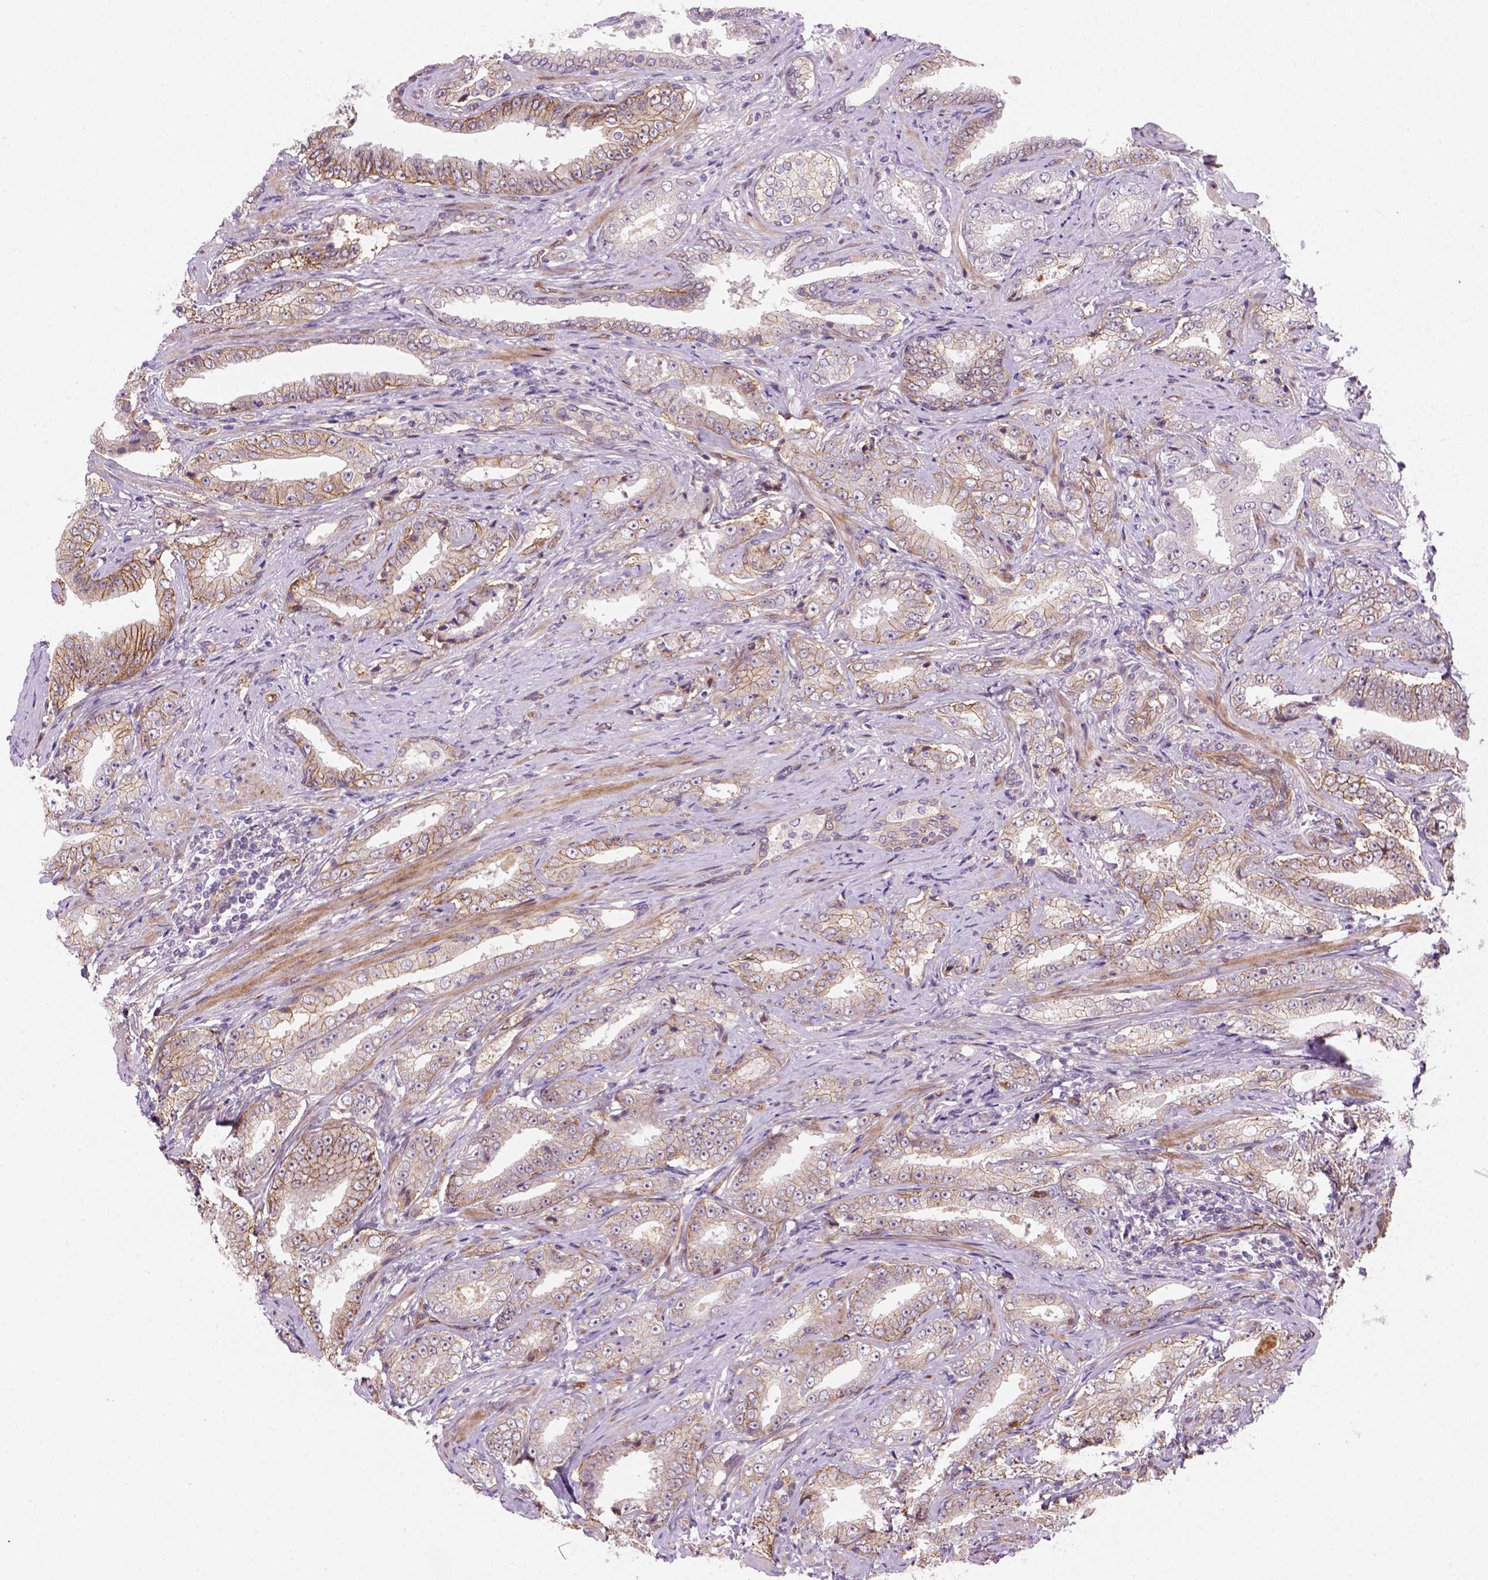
{"staining": {"intensity": "moderate", "quantity": ">75%", "location": "cytoplasmic/membranous"}, "tissue": "prostate cancer", "cell_type": "Tumor cells", "image_type": "cancer", "snomed": [{"axis": "morphology", "description": "Adenocarcinoma, Low grade"}, {"axis": "topography", "description": "Prostate and seminal vesicle, NOS"}], "caption": "A photomicrograph showing moderate cytoplasmic/membranous positivity in approximately >75% of tumor cells in prostate low-grade adenocarcinoma, as visualized by brown immunohistochemical staining.", "gene": "VSTM5", "patient": {"sex": "male", "age": 61}}